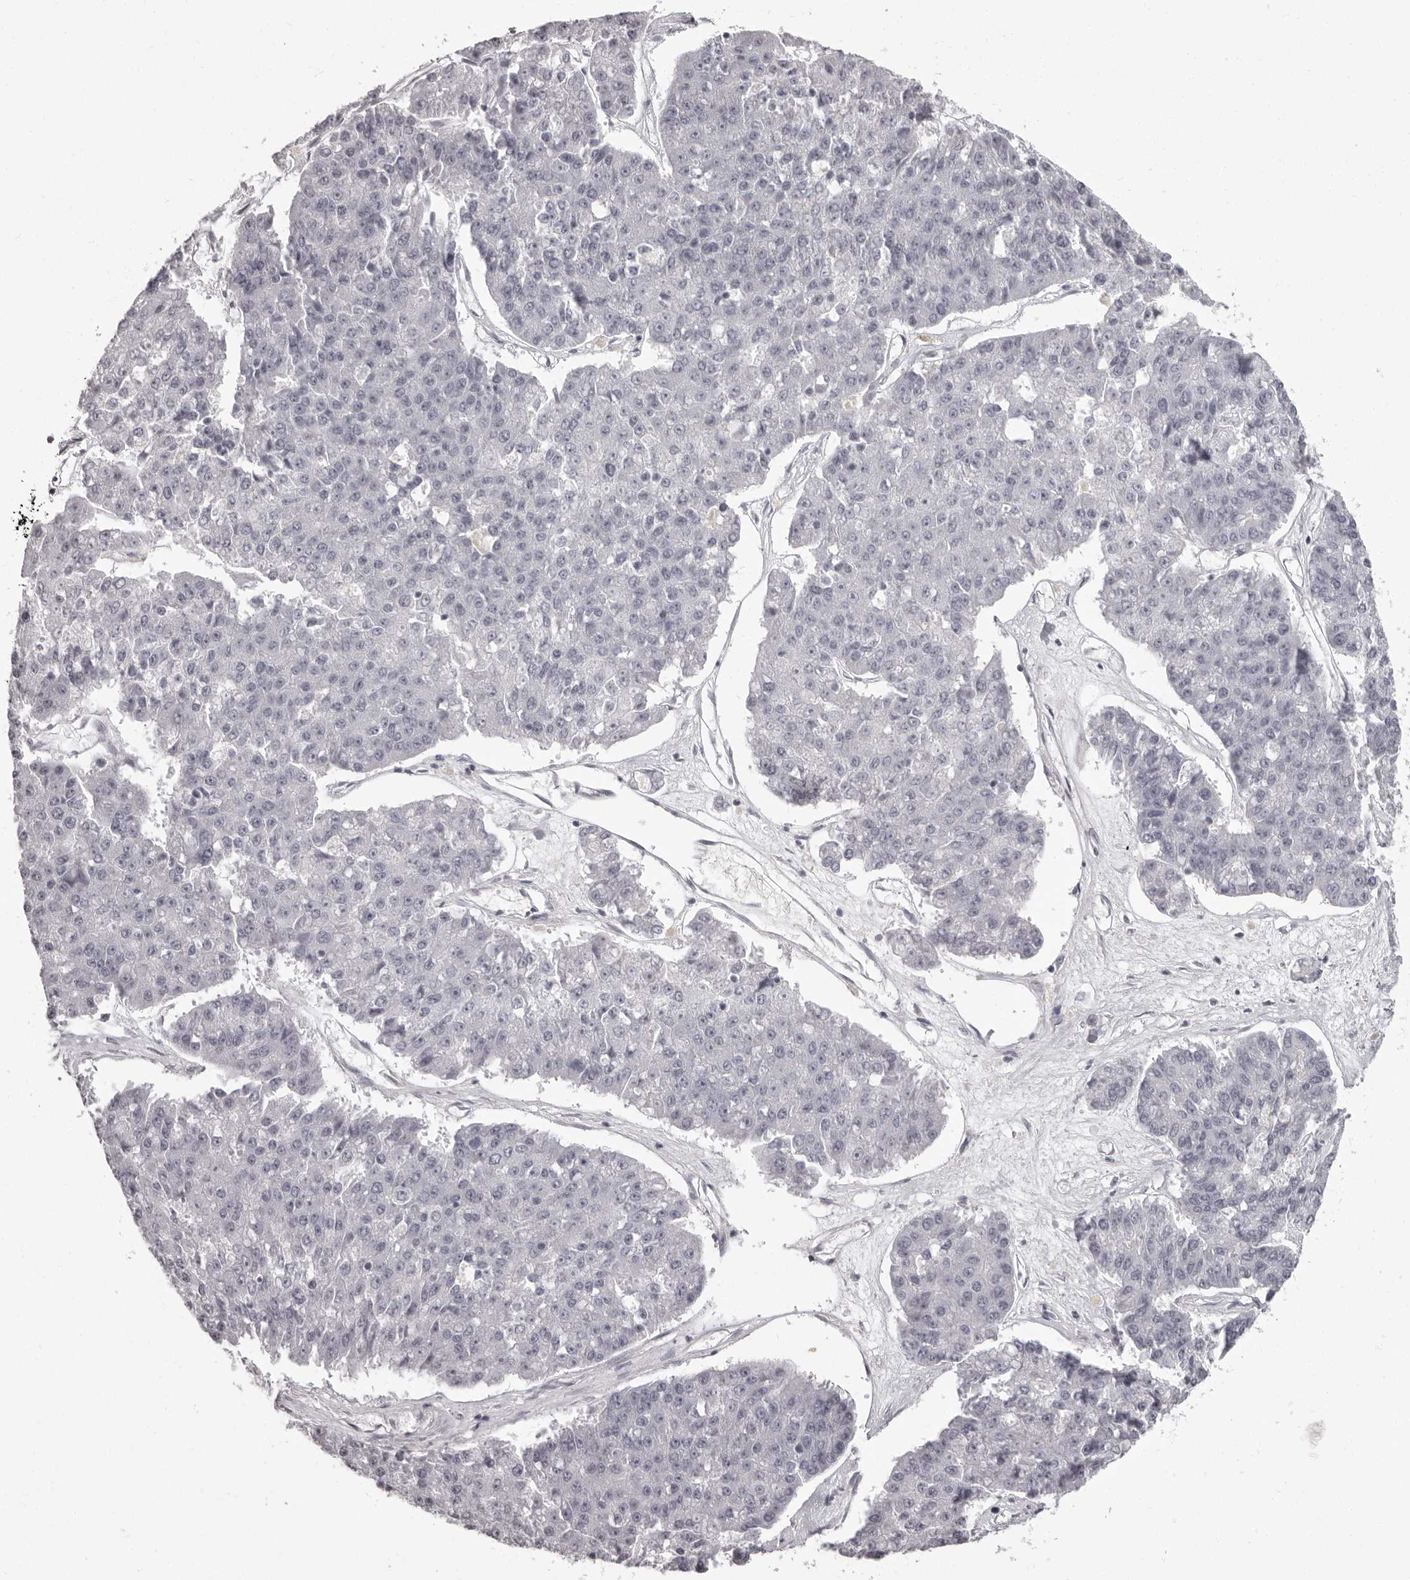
{"staining": {"intensity": "negative", "quantity": "none", "location": "none"}, "tissue": "pancreatic cancer", "cell_type": "Tumor cells", "image_type": "cancer", "snomed": [{"axis": "morphology", "description": "Adenocarcinoma, NOS"}, {"axis": "topography", "description": "Pancreas"}], "caption": "Pancreatic cancer was stained to show a protein in brown. There is no significant positivity in tumor cells. (Immunohistochemistry, brightfield microscopy, high magnification).", "gene": "C8orf74", "patient": {"sex": "male", "age": 50}}